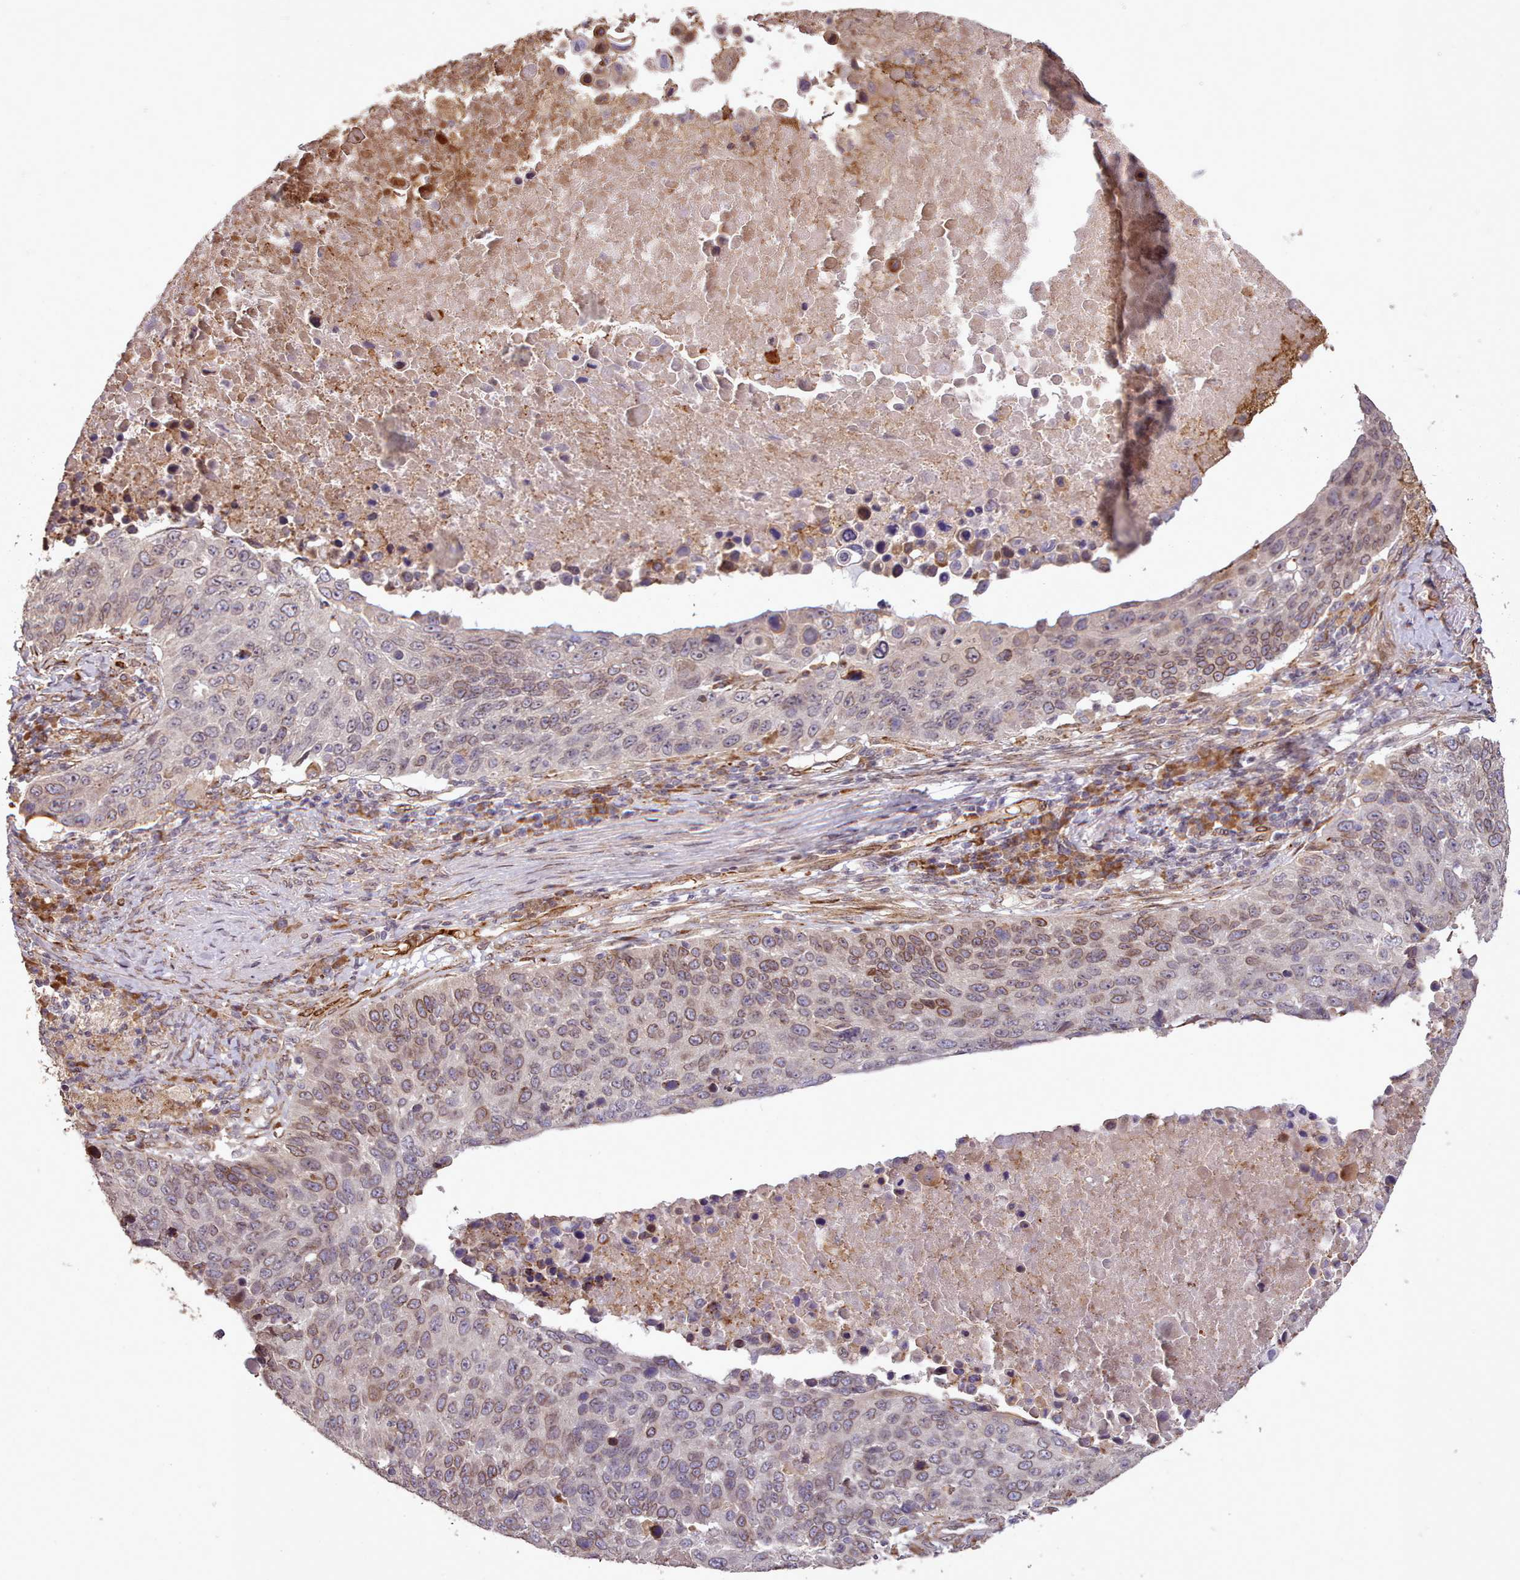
{"staining": {"intensity": "weak", "quantity": "25%-75%", "location": "cytoplasmic/membranous,nuclear"}, "tissue": "lung cancer", "cell_type": "Tumor cells", "image_type": "cancer", "snomed": [{"axis": "morphology", "description": "Normal tissue, NOS"}, {"axis": "morphology", "description": "Squamous cell carcinoma, NOS"}, {"axis": "topography", "description": "Lymph node"}, {"axis": "topography", "description": "Lung"}], "caption": "Immunohistochemical staining of human lung squamous cell carcinoma shows low levels of weak cytoplasmic/membranous and nuclear protein positivity in about 25%-75% of tumor cells.", "gene": "CABP1", "patient": {"sex": "male", "age": 66}}